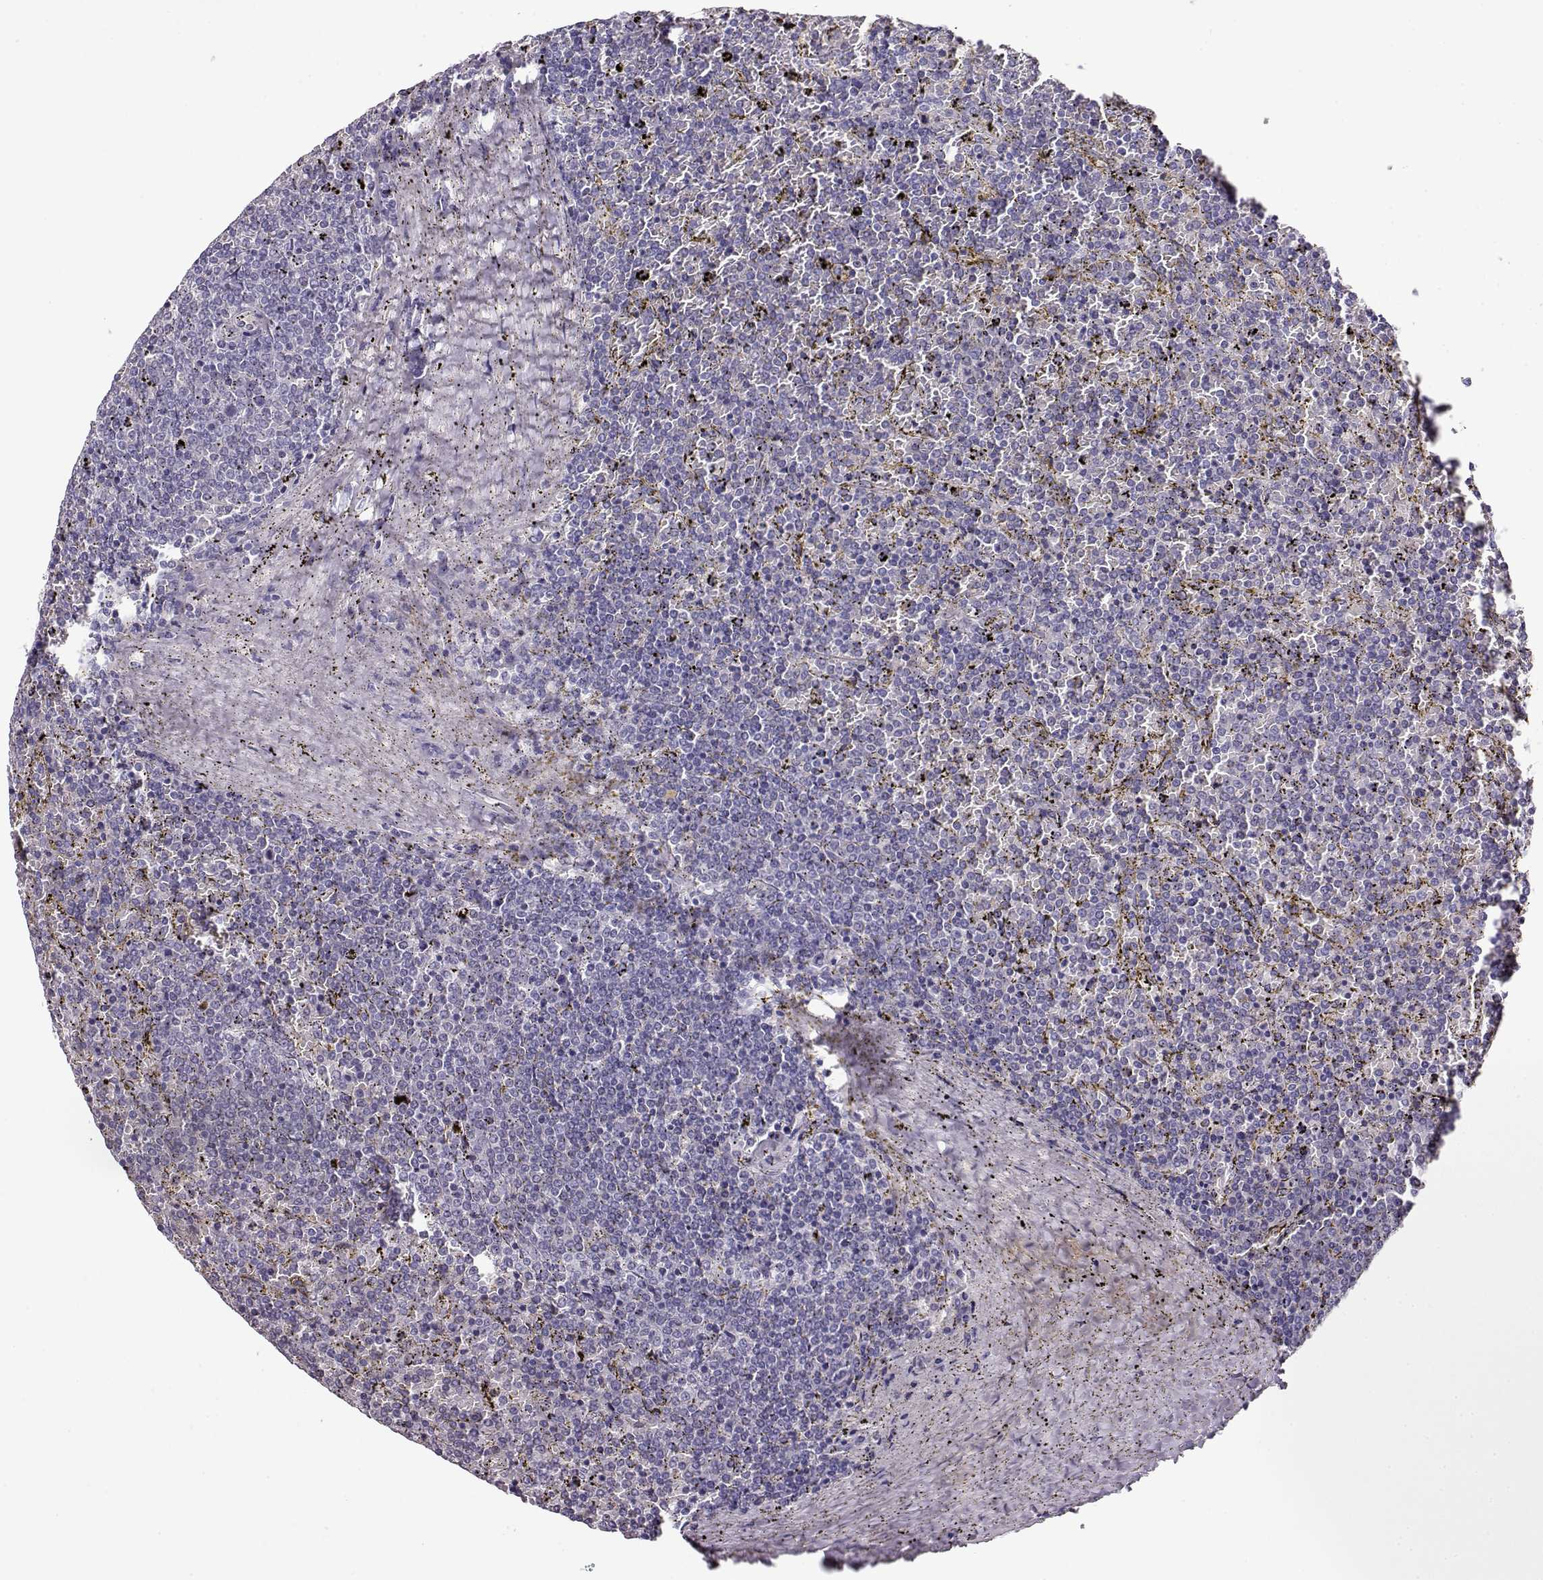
{"staining": {"intensity": "negative", "quantity": "none", "location": "none"}, "tissue": "lymphoma", "cell_type": "Tumor cells", "image_type": "cancer", "snomed": [{"axis": "morphology", "description": "Malignant lymphoma, non-Hodgkin's type, Low grade"}, {"axis": "topography", "description": "Spleen"}], "caption": "This histopathology image is of lymphoma stained with immunohistochemistry (IHC) to label a protein in brown with the nuclei are counter-stained blue. There is no staining in tumor cells. (Stains: DAB immunohistochemistry with hematoxylin counter stain, Microscopy: brightfield microscopy at high magnification).", "gene": "CCR8", "patient": {"sex": "female", "age": 77}}